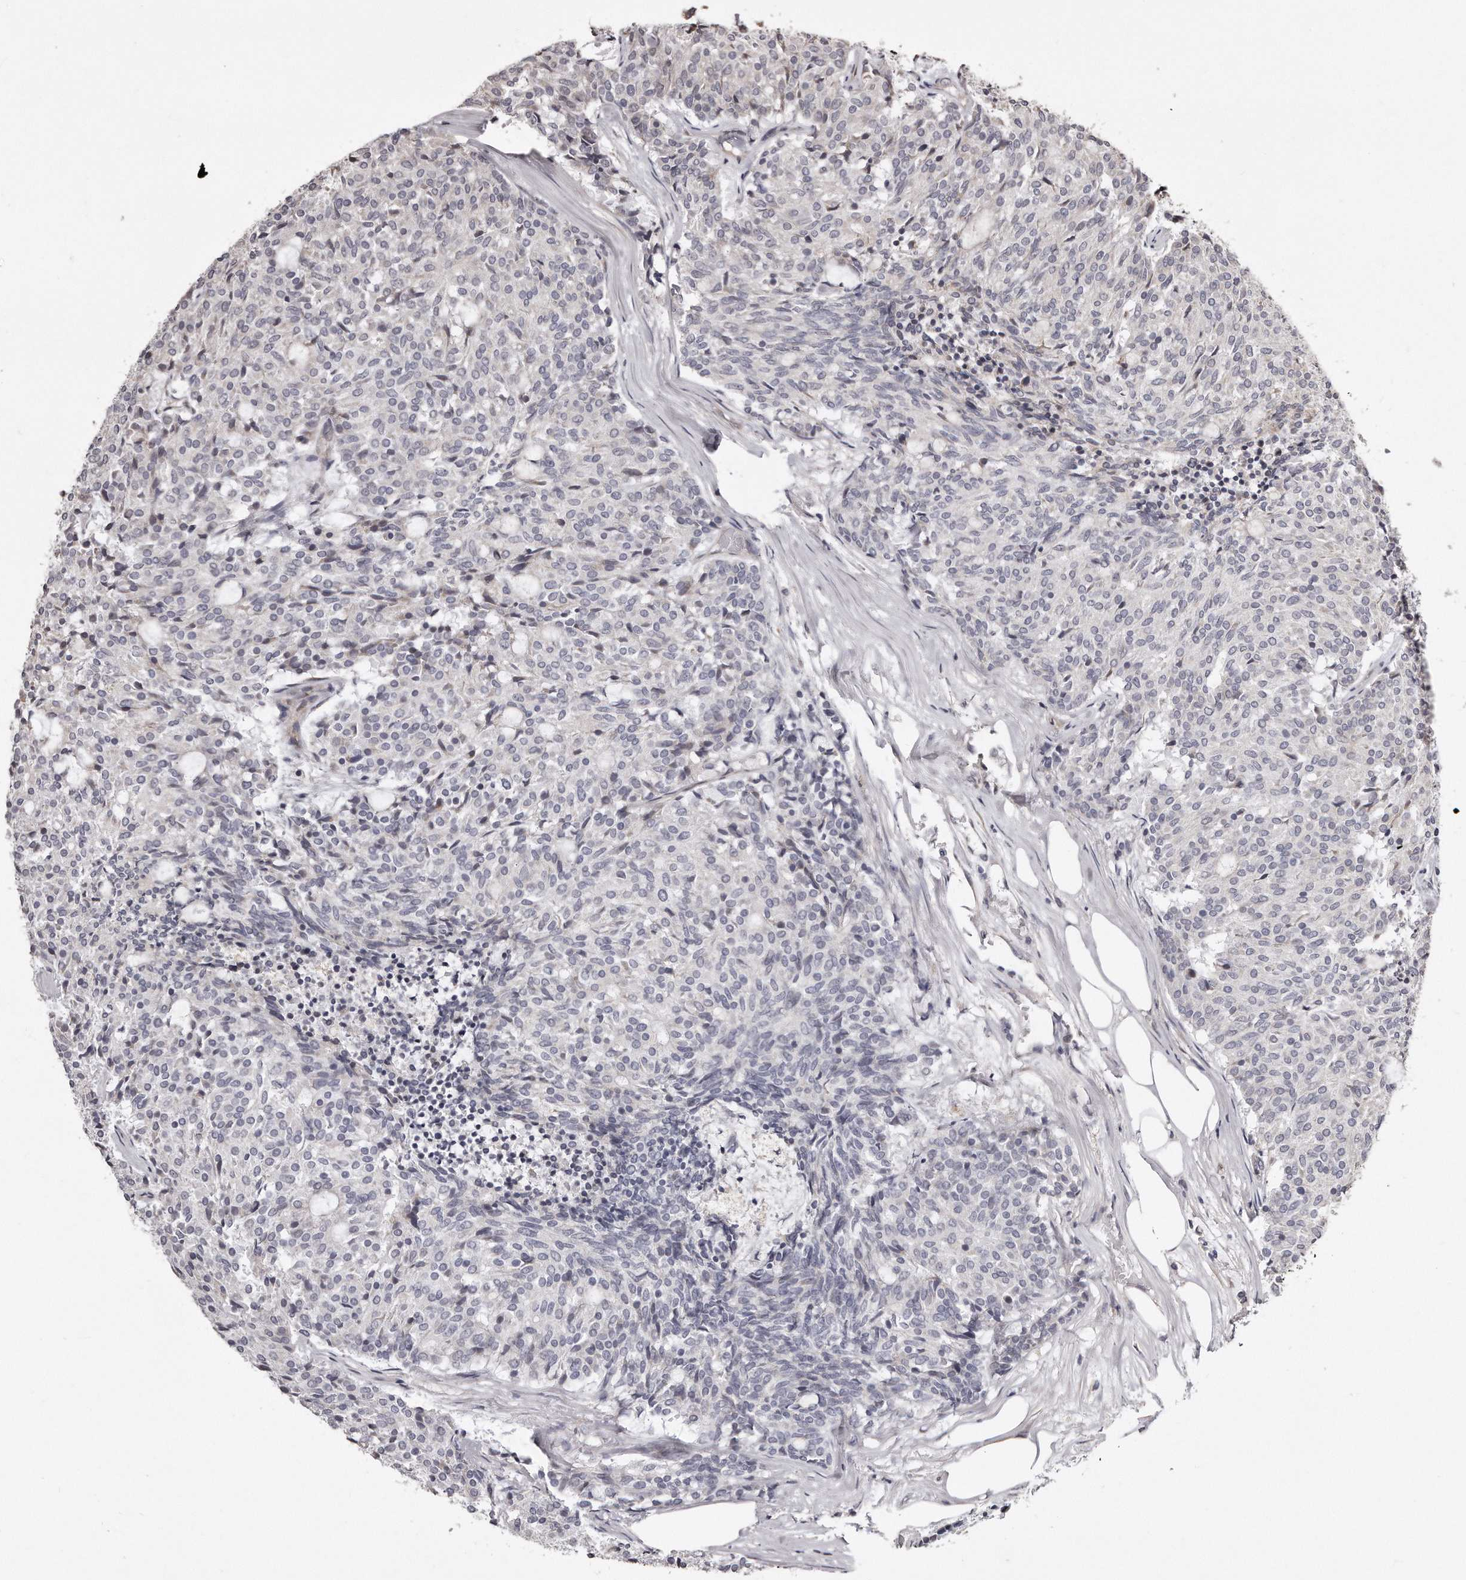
{"staining": {"intensity": "negative", "quantity": "none", "location": "none"}, "tissue": "carcinoid", "cell_type": "Tumor cells", "image_type": "cancer", "snomed": [{"axis": "morphology", "description": "Carcinoid, malignant, NOS"}, {"axis": "topography", "description": "Pancreas"}], "caption": "Immunohistochemistry photomicrograph of malignant carcinoid stained for a protein (brown), which shows no expression in tumor cells.", "gene": "TRAPPC14", "patient": {"sex": "female", "age": 54}}